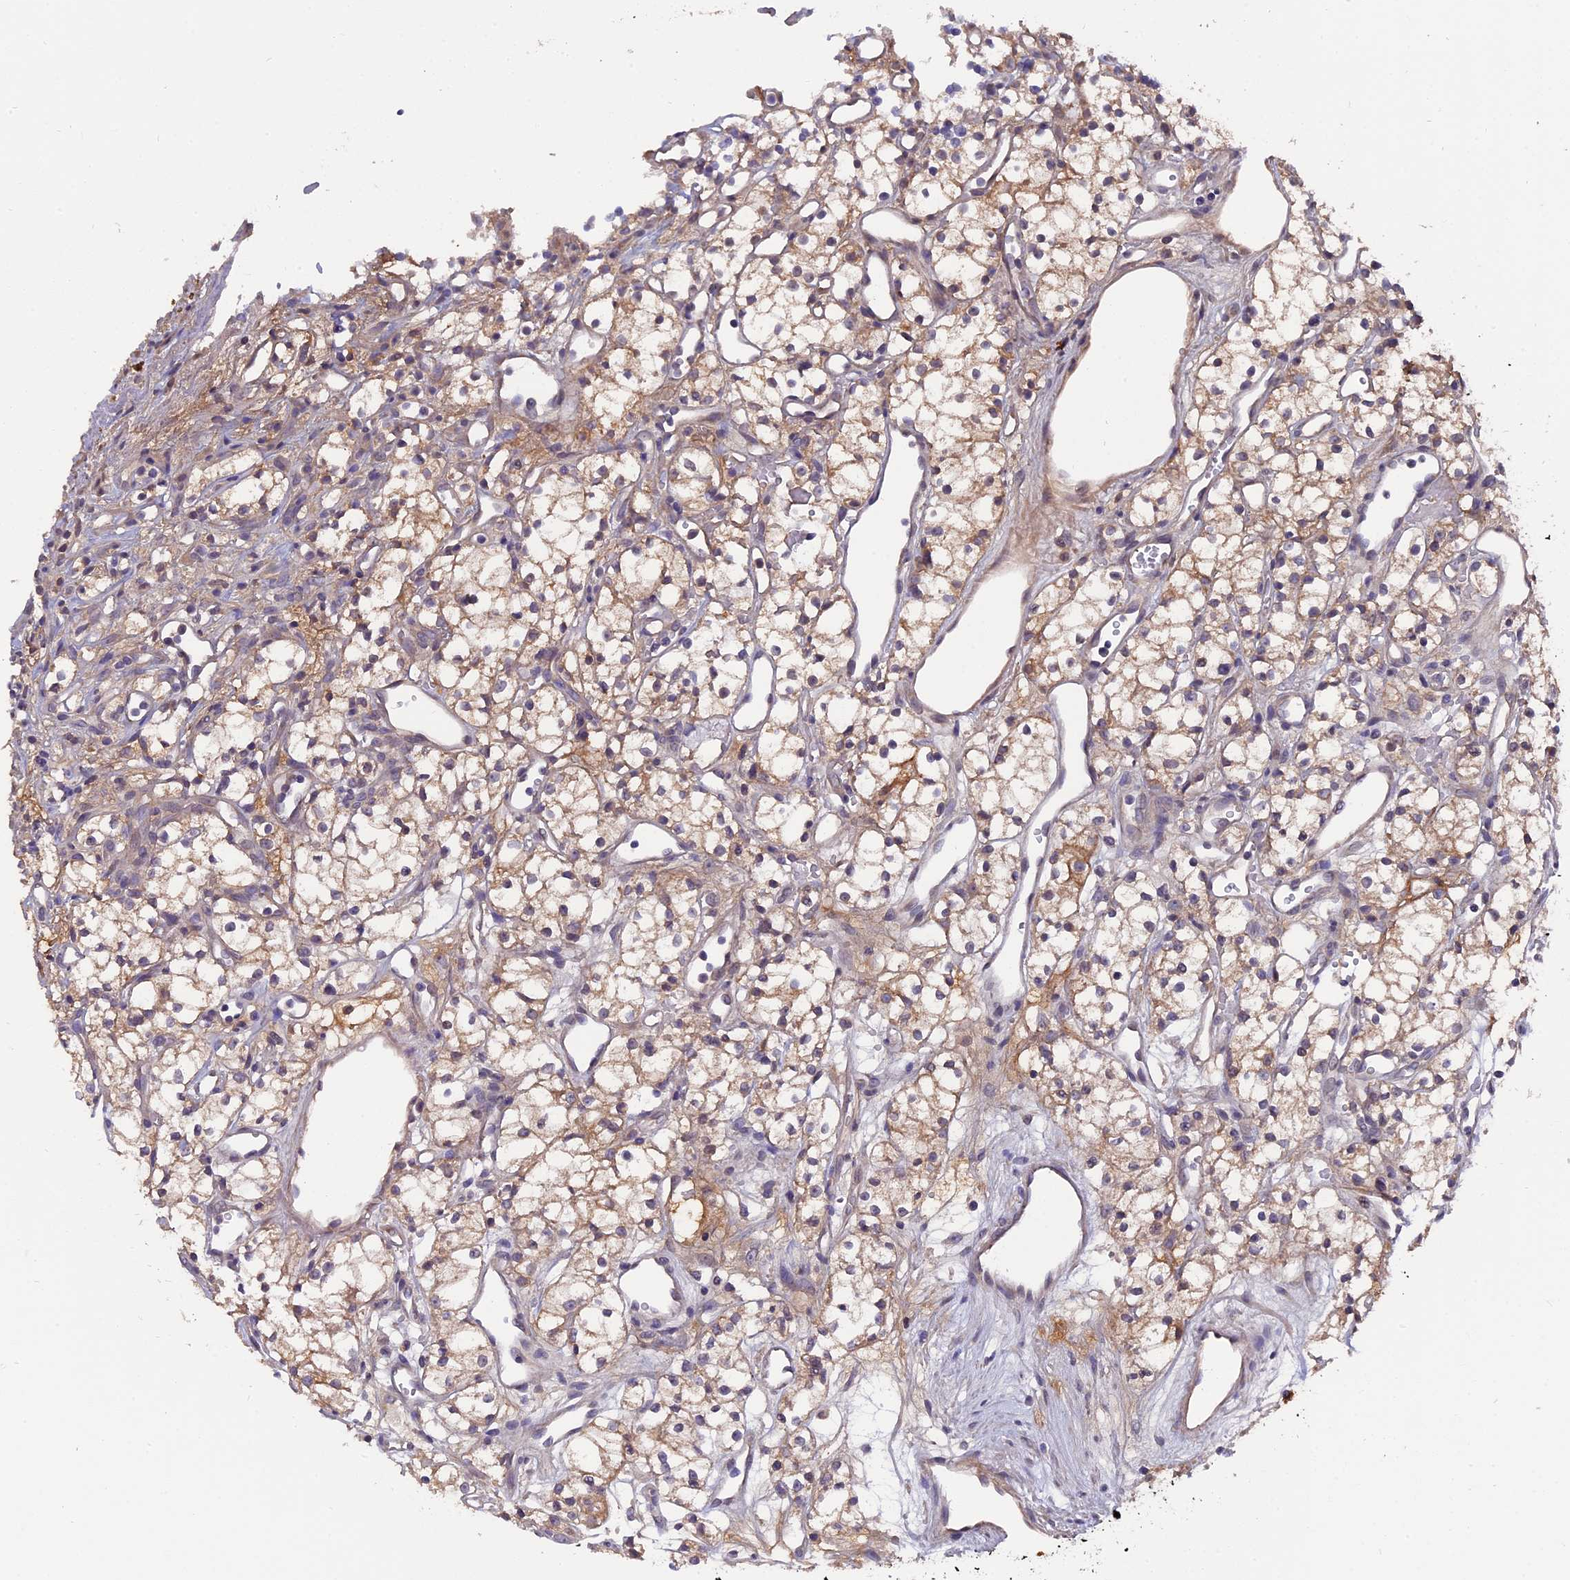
{"staining": {"intensity": "weak", "quantity": ">75%", "location": "cytoplasmic/membranous"}, "tissue": "renal cancer", "cell_type": "Tumor cells", "image_type": "cancer", "snomed": [{"axis": "morphology", "description": "Adenocarcinoma, NOS"}, {"axis": "topography", "description": "Kidney"}], "caption": "Renal cancer was stained to show a protein in brown. There is low levels of weak cytoplasmic/membranous staining in about >75% of tumor cells.", "gene": "ZCCHC2", "patient": {"sex": "male", "age": 59}}